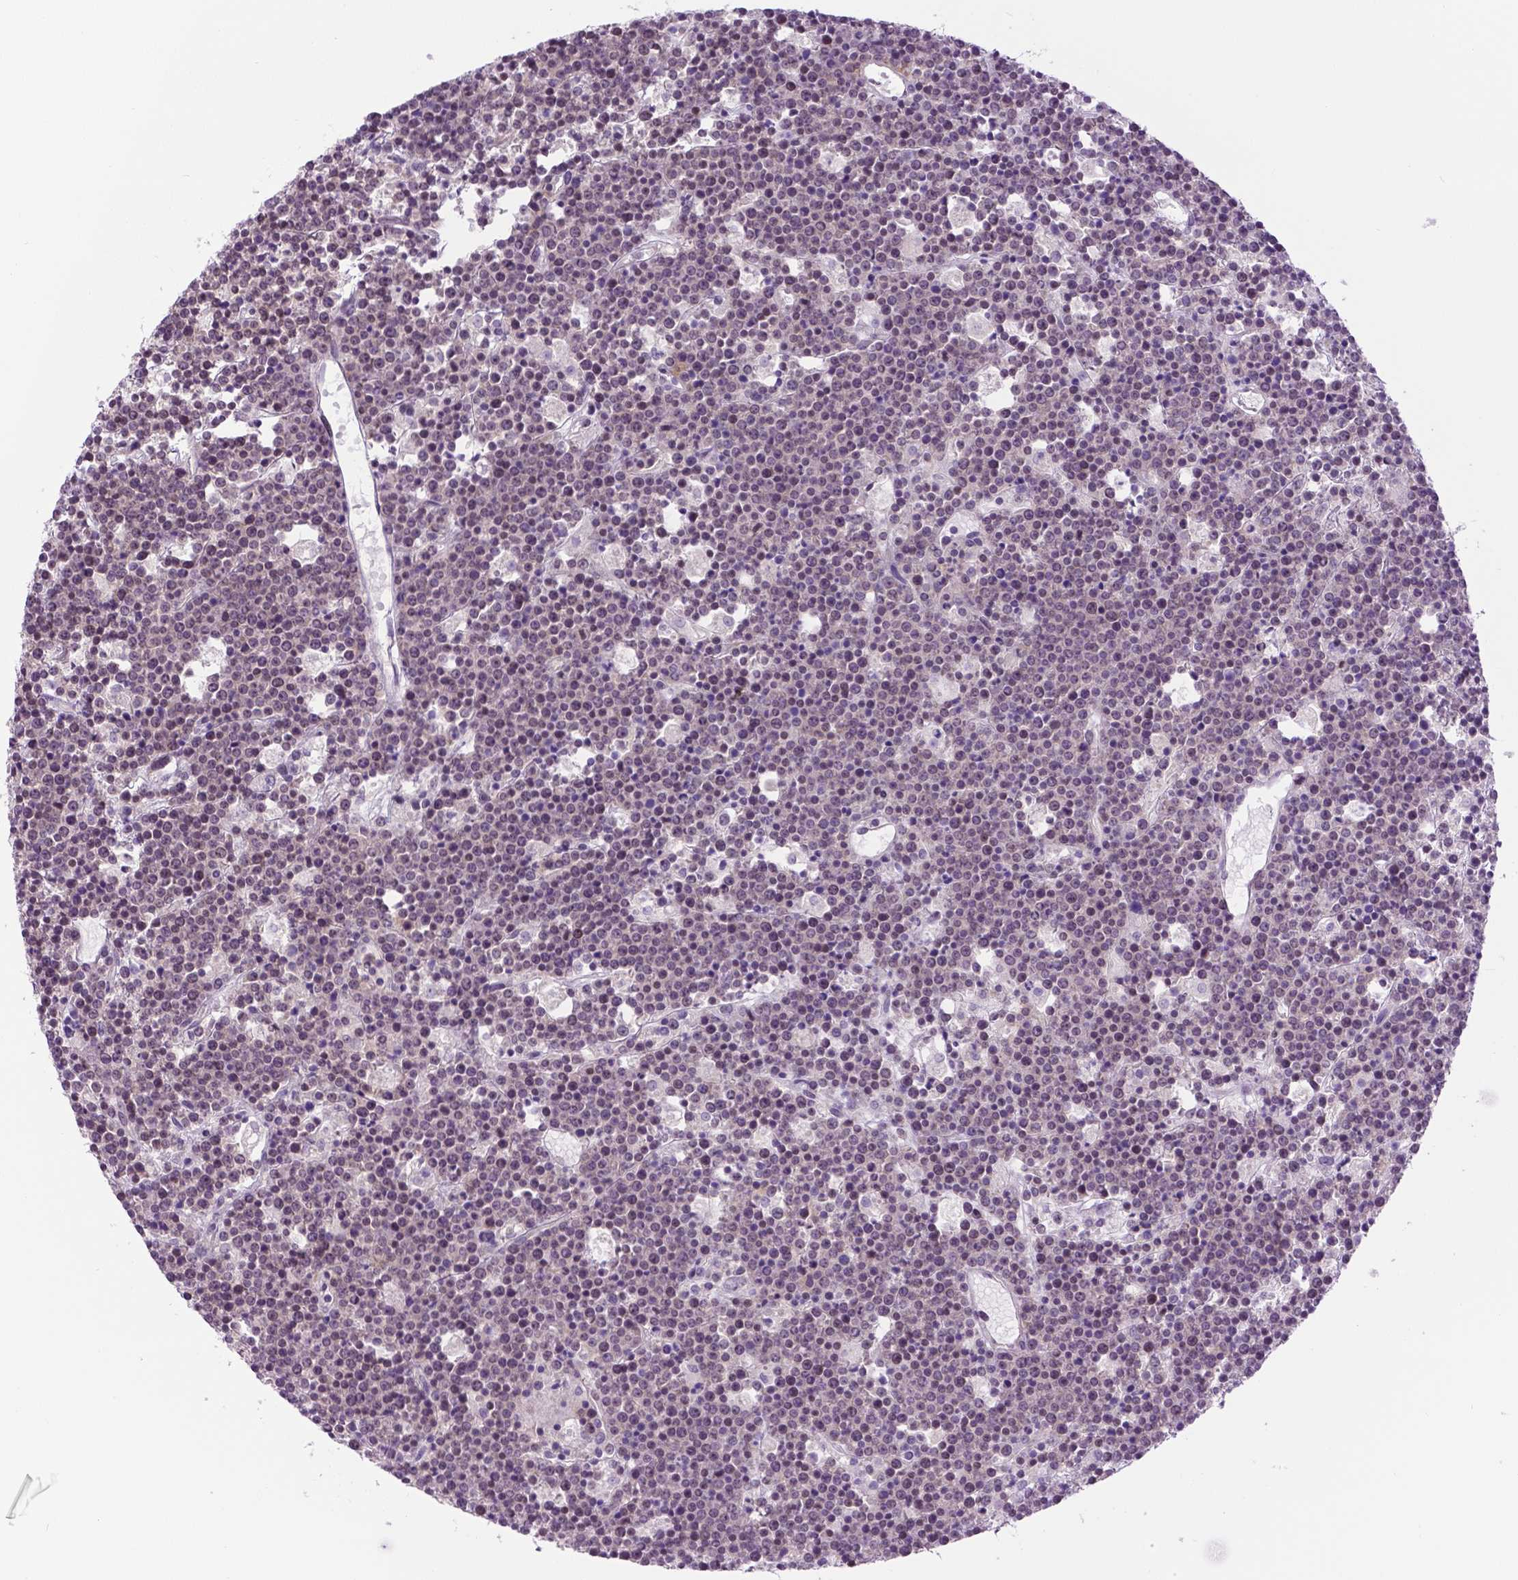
{"staining": {"intensity": "negative", "quantity": "none", "location": "none"}, "tissue": "lymphoma", "cell_type": "Tumor cells", "image_type": "cancer", "snomed": [{"axis": "morphology", "description": "Malignant lymphoma, non-Hodgkin's type, High grade"}, {"axis": "topography", "description": "Ovary"}], "caption": "This micrograph is of high-grade malignant lymphoma, non-Hodgkin's type stained with immunohistochemistry to label a protein in brown with the nuclei are counter-stained blue. There is no expression in tumor cells. (DAB (3,3'-diaminobenzidine) IHC, high magnification).", "gene": "DENND4A", "patient": {"sex": "female", "age": 56}}